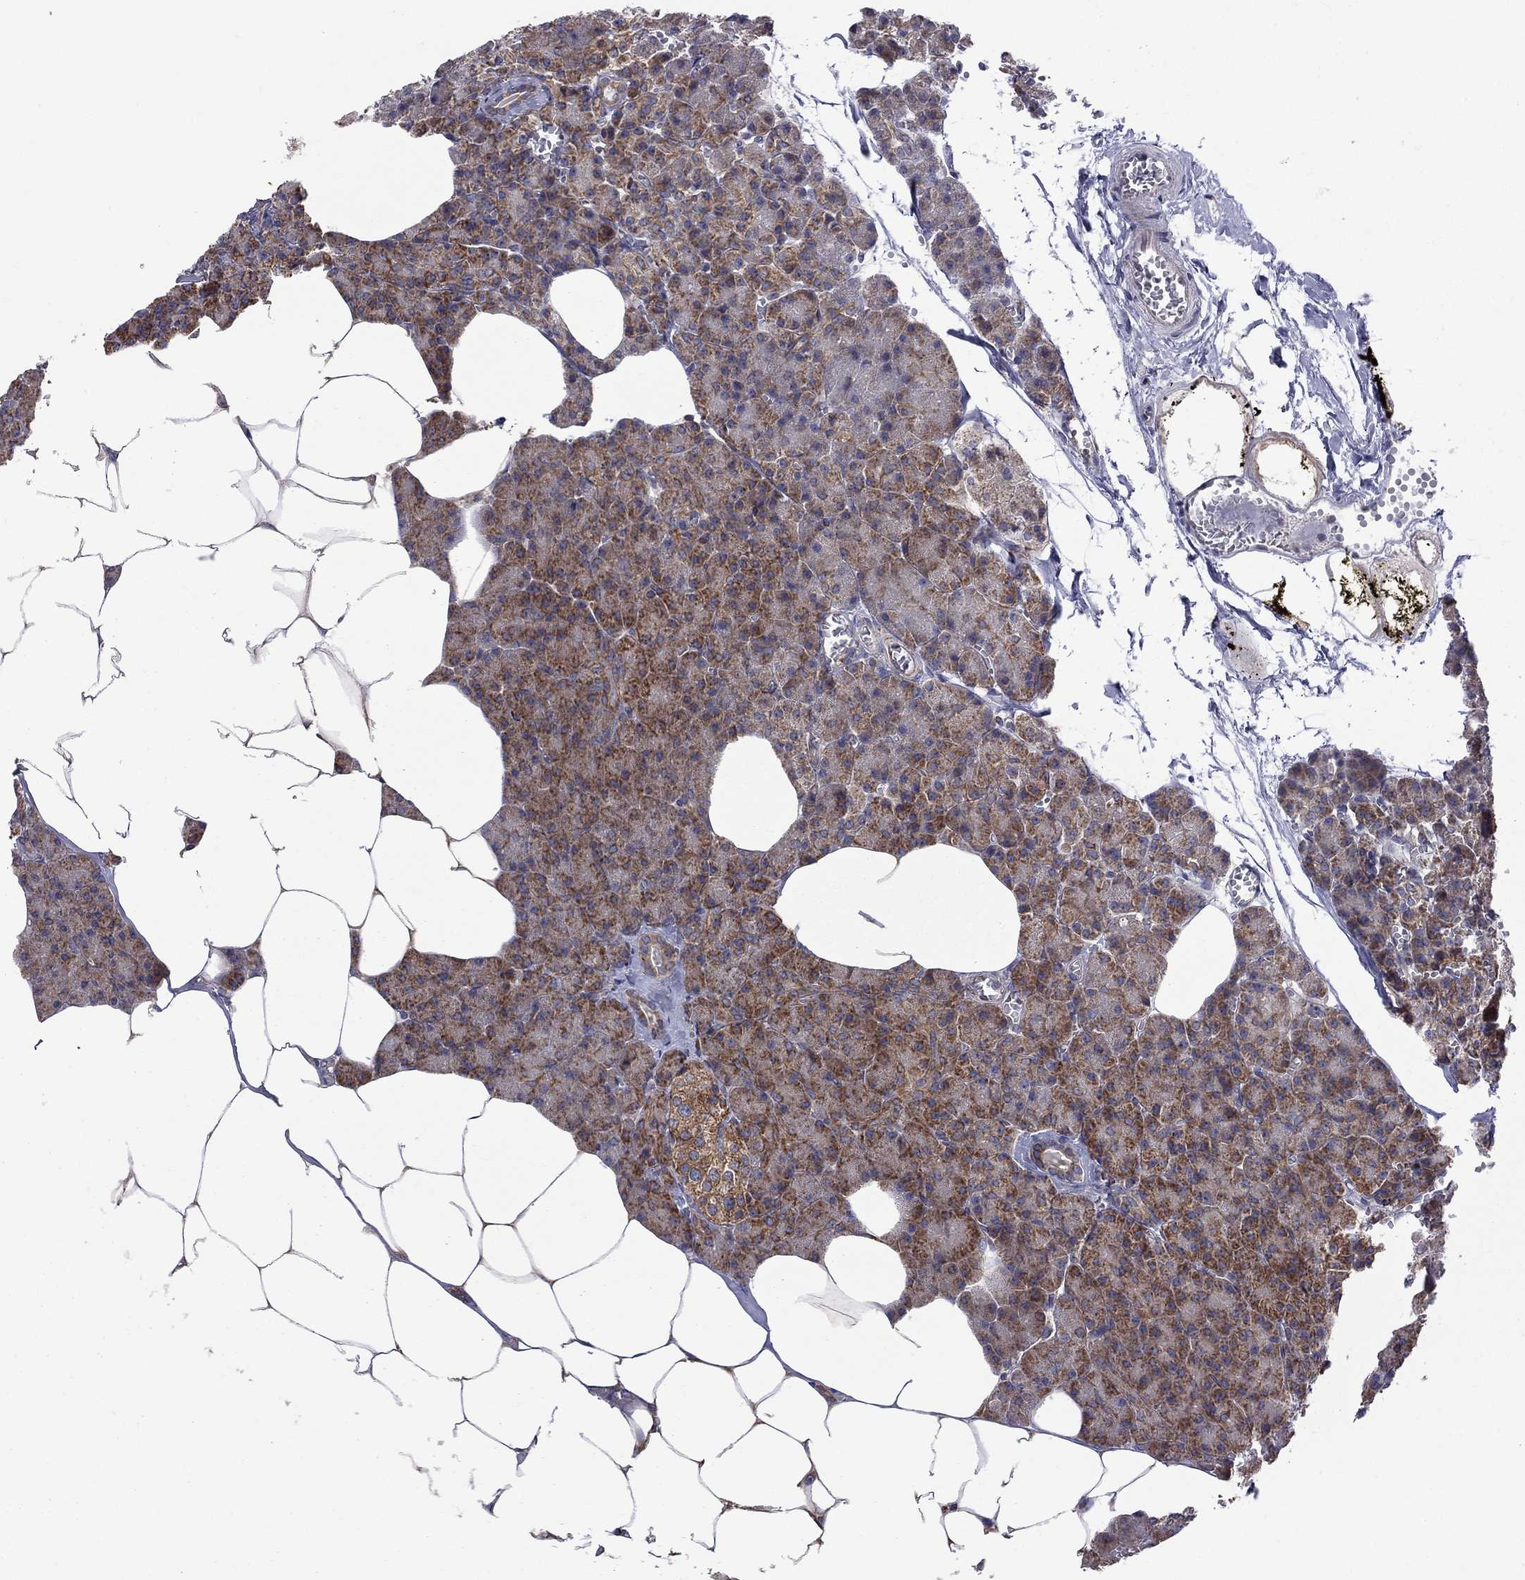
{"staining": {"intensity": "moderate", "quantity": ">75%", "location": "cytoplasmic/membranous"}, "tissue": "pancreas", "cell_type": "Exocrine glandular cells", "image_type": "normal", "snomed": [{"axis": "morphology", "description": "Normal tissue, NOS"}, {"axis": "topography", "description": "Pancreas"}], "caption": "Moderate cytoplasmic/membranous expression is seen in about >75% of exocrine glandular cells in normal pancreas. The protein is stained brown, and the nuclei are stained in blue (DAB IHC with brightfield microscopy, high magnification).", "gene": "CLPTM1", "patient": {"sex": "female", "age": 45}}